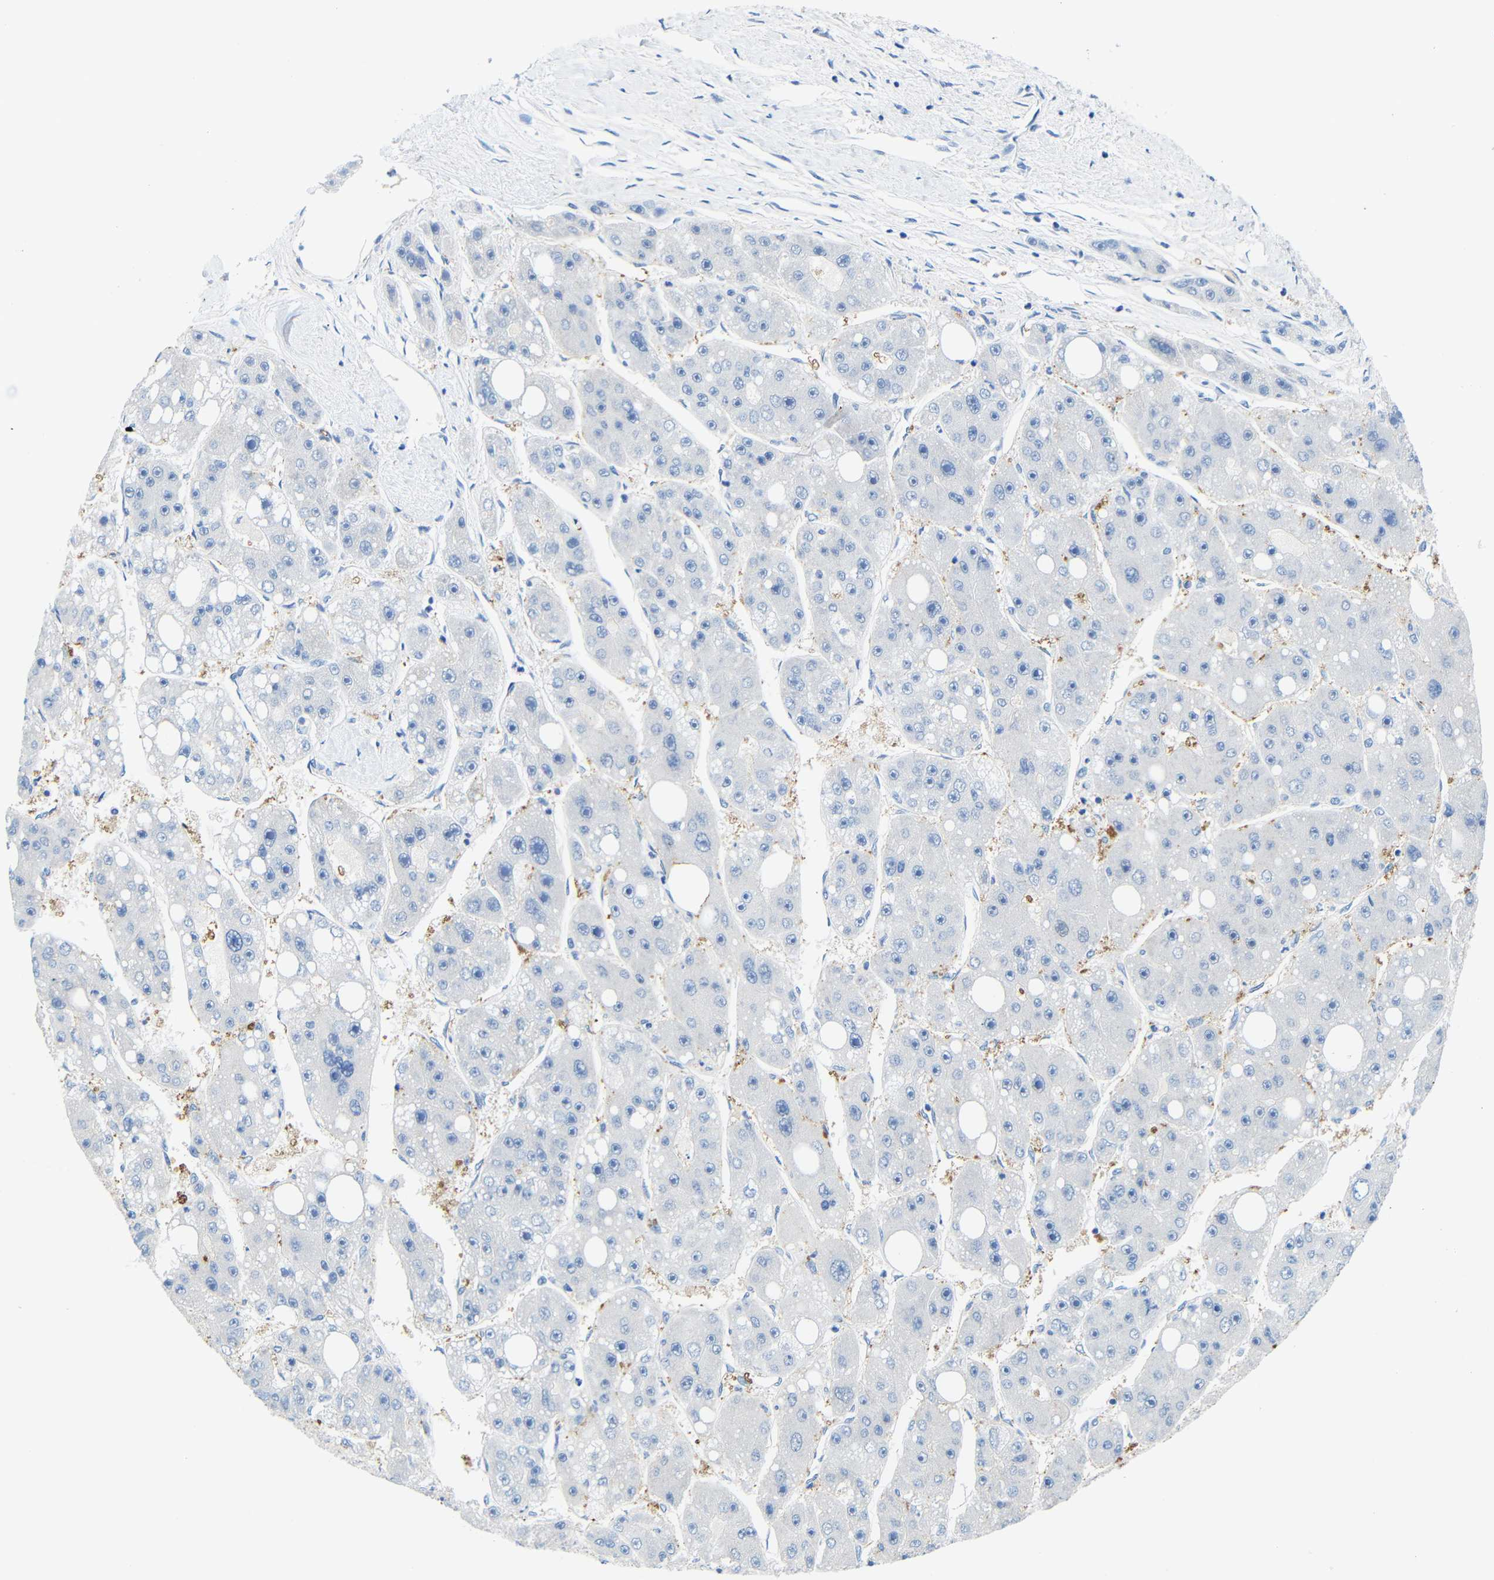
{"staining": {"intensity": "negative", "quantity": "none", "location": "none"}, "tissue": "liver cancer", "cell_type": "Tumor cells", "image_type": "cancer", "snomed": [{"axis": "morphology", "description": "Carcinoma, Hepatocellular, NOS"}, {"axis": "topography", "description": "Liver"}], "caption": "Immunohistochemistry (IHC) photomicrograph of human liver cancer (hepatocellular carcinoma) stained for a protein (brown), which shows no expression in tumor cells.", "gene": "NEGR1", "patient": {"sex": "female", "age": 61}}